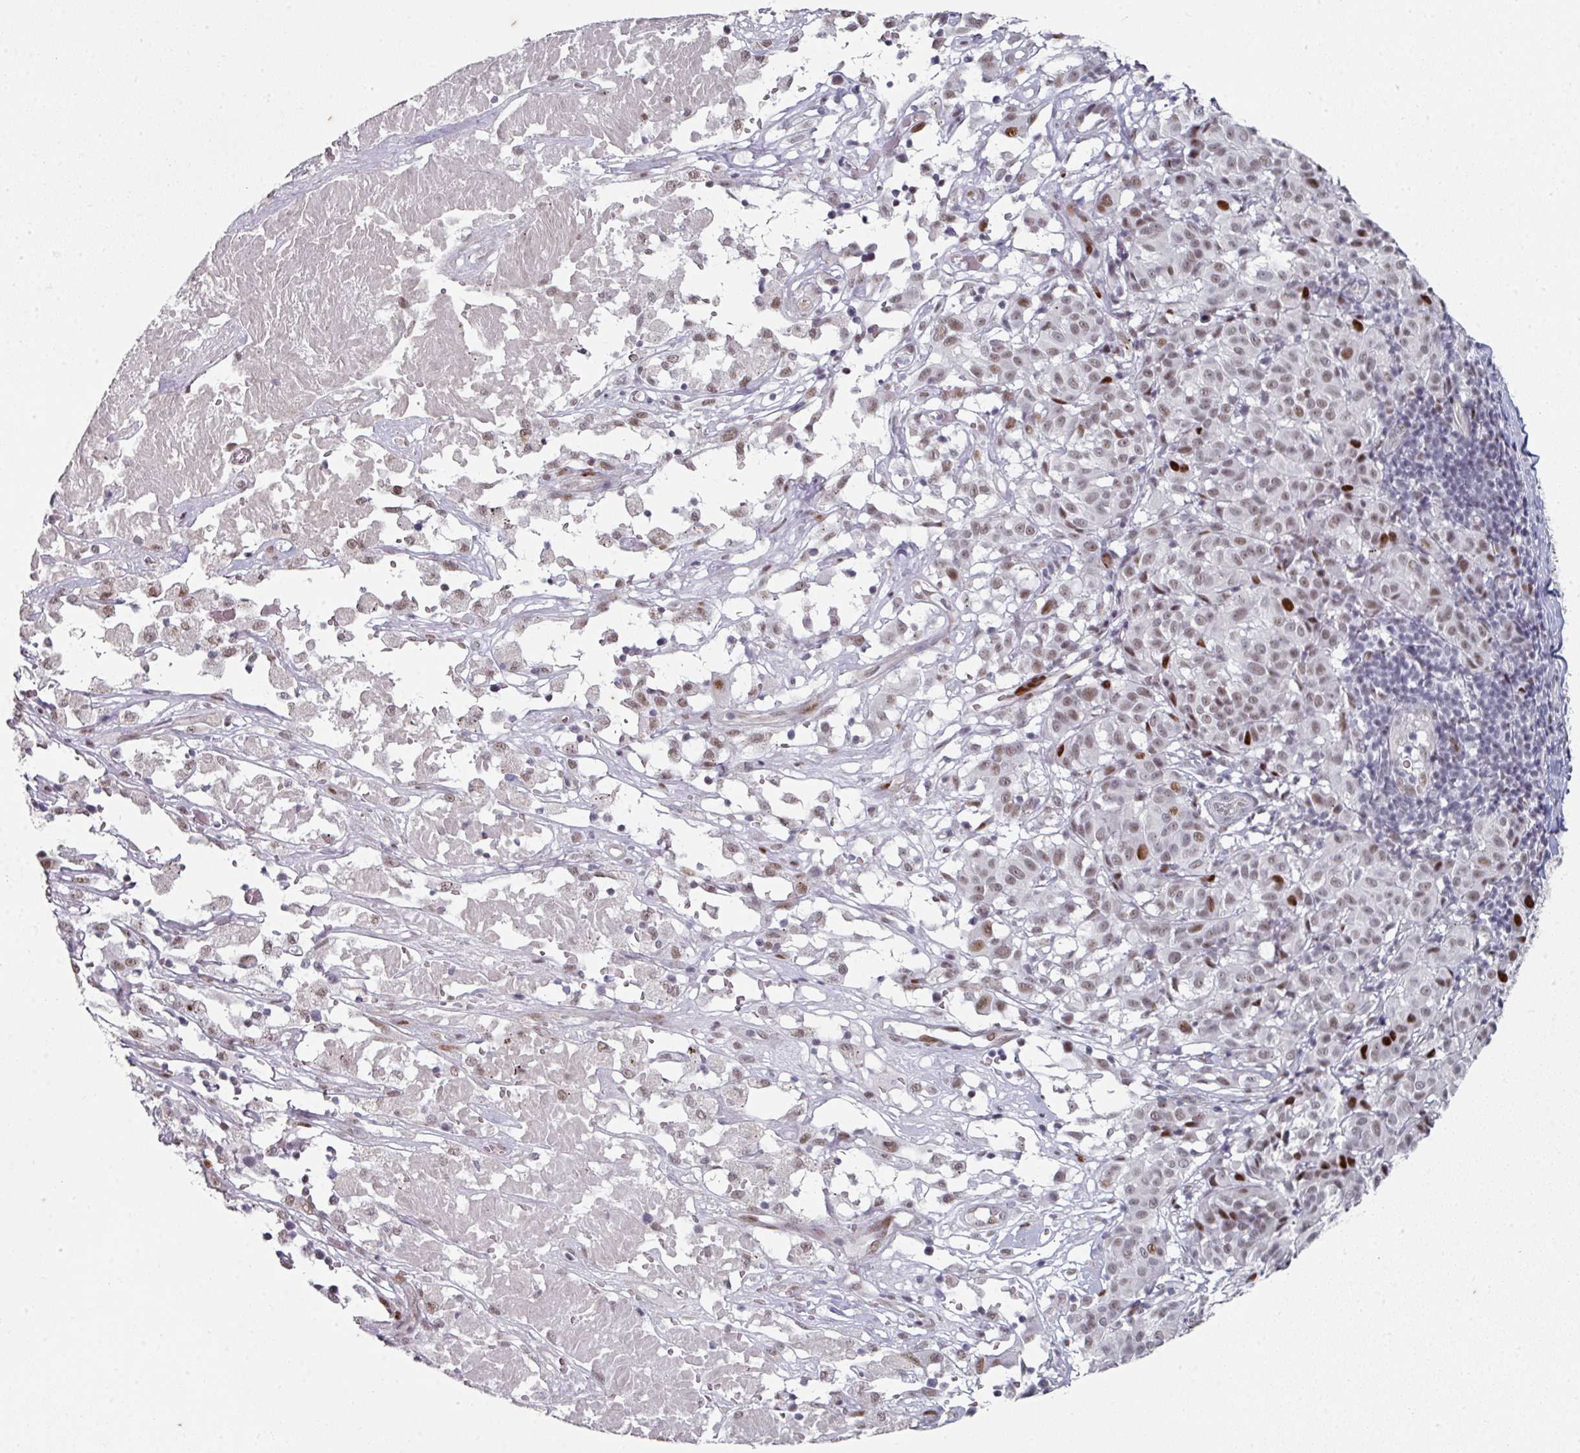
{"staining": {"intensity": "moderate", "quantity": "25%-75%", "location": "nuclear"}, "tissue": "melanoma", "cell_type": "Tumor cells", "image_type": "cancer", "snomed": [{"axis": "morphology", "description": "Malignant melanoma, NOS"}, {"axis": "topography", "description": "Skin"}], "caption": "Immunohistochemistry of human melanoma demonstrates medium levels of moderate nuclear staining in about 25%-75% of tumor cells.", "gene": "SF3B5", "patient": {"sex": "female", "age": 72}}